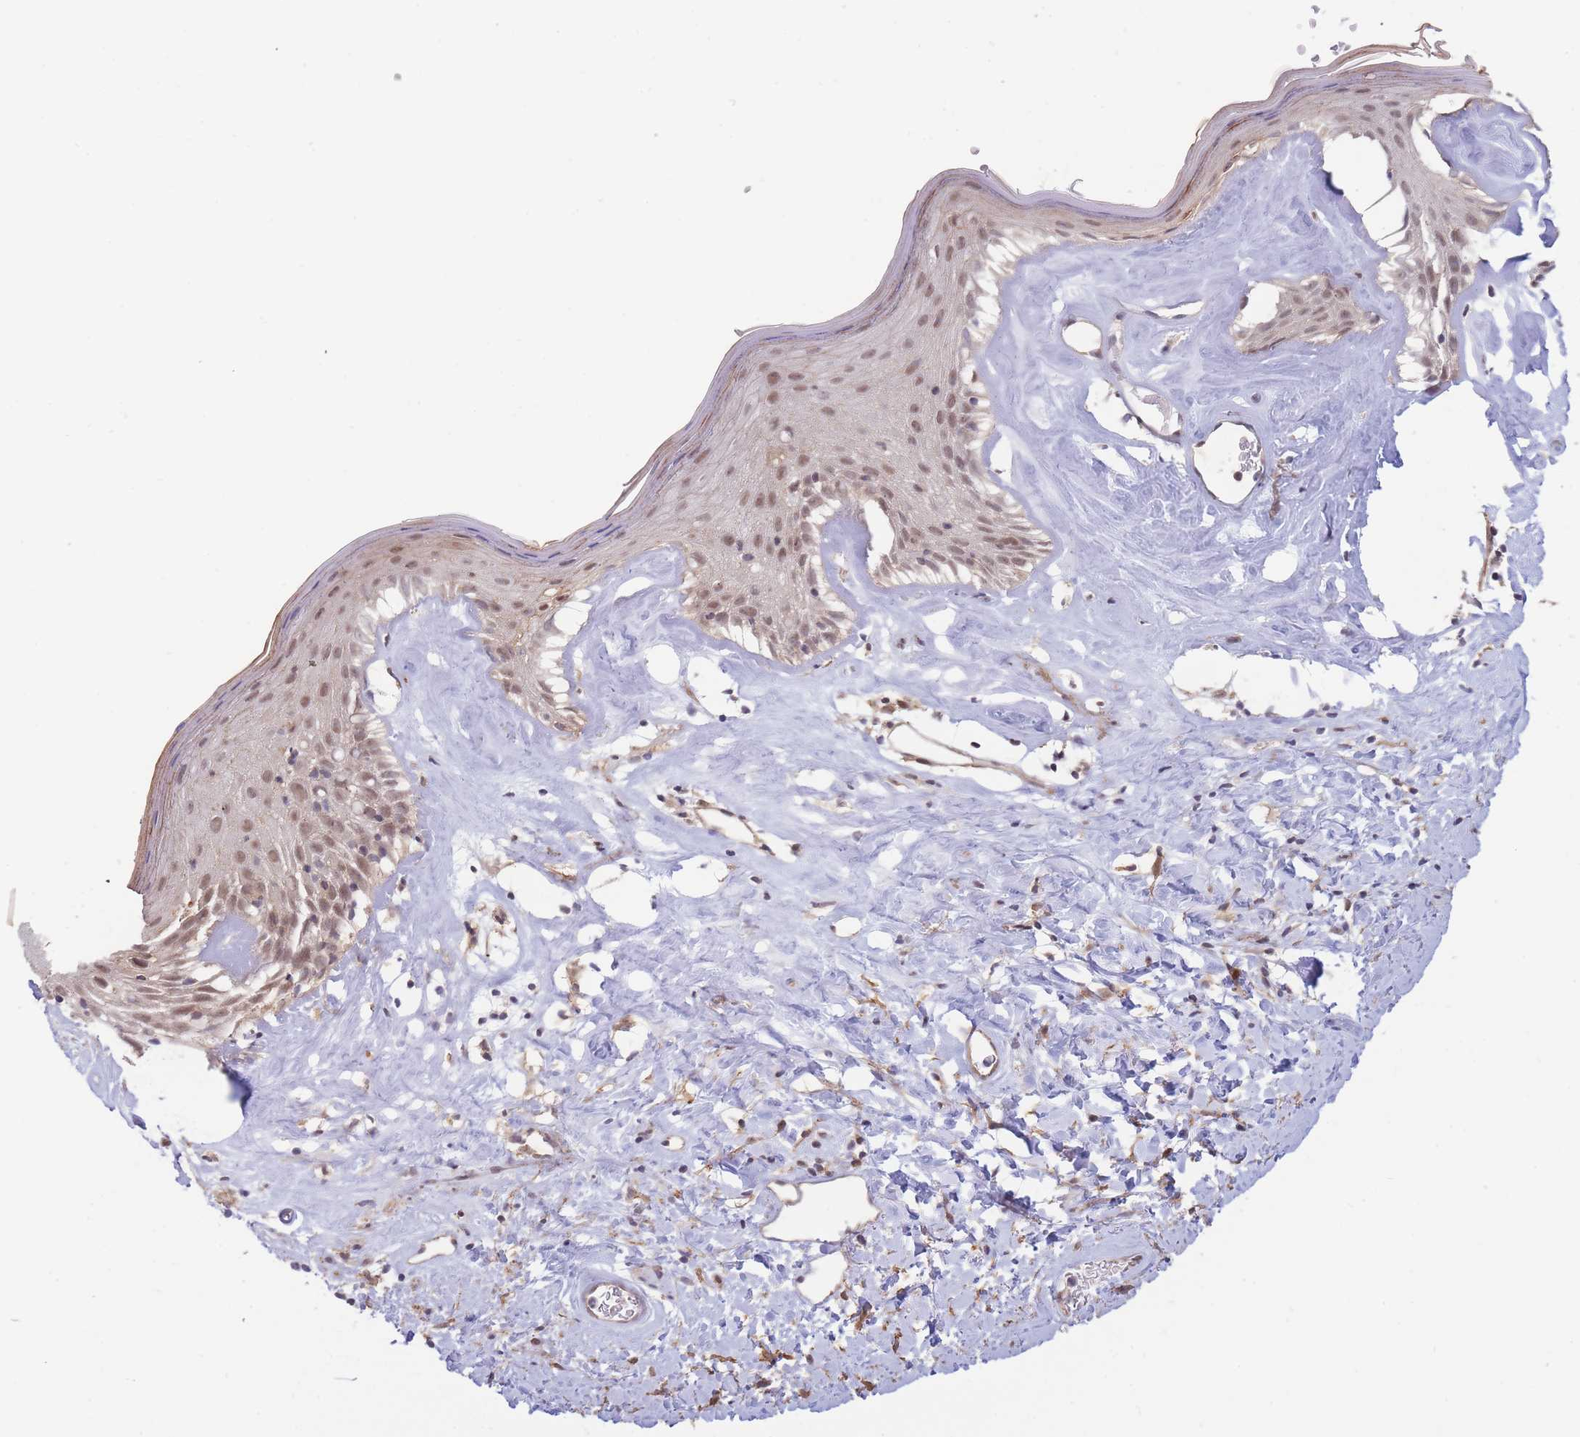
{"staining": {"intensity": "moderate", "quantity": ">75%", "location": "cytoplasmic/membranous,nuclear"}, "tissue": "skin", "cell_type": "Epidermal cells", "image_type": "normal", "snomed": [{"axis": "morphology", "description": "Normal tissue, NOS"}, {"axis": "morphology", "description": "Inflammation, NOS"}, {"axis": "topography", "description": "Vulva"}], "caption": "Immunohistochemical staining of unremarkable skin reveals moderate cytoplasmic/membranous,nuclear protein expression in about >75% of epidermal cells. The protein of interest is shown in brown color, while the nuclei are stained blue.", "gene": "BOD1L1", "patient": {"sex": "female", "age": 86}}